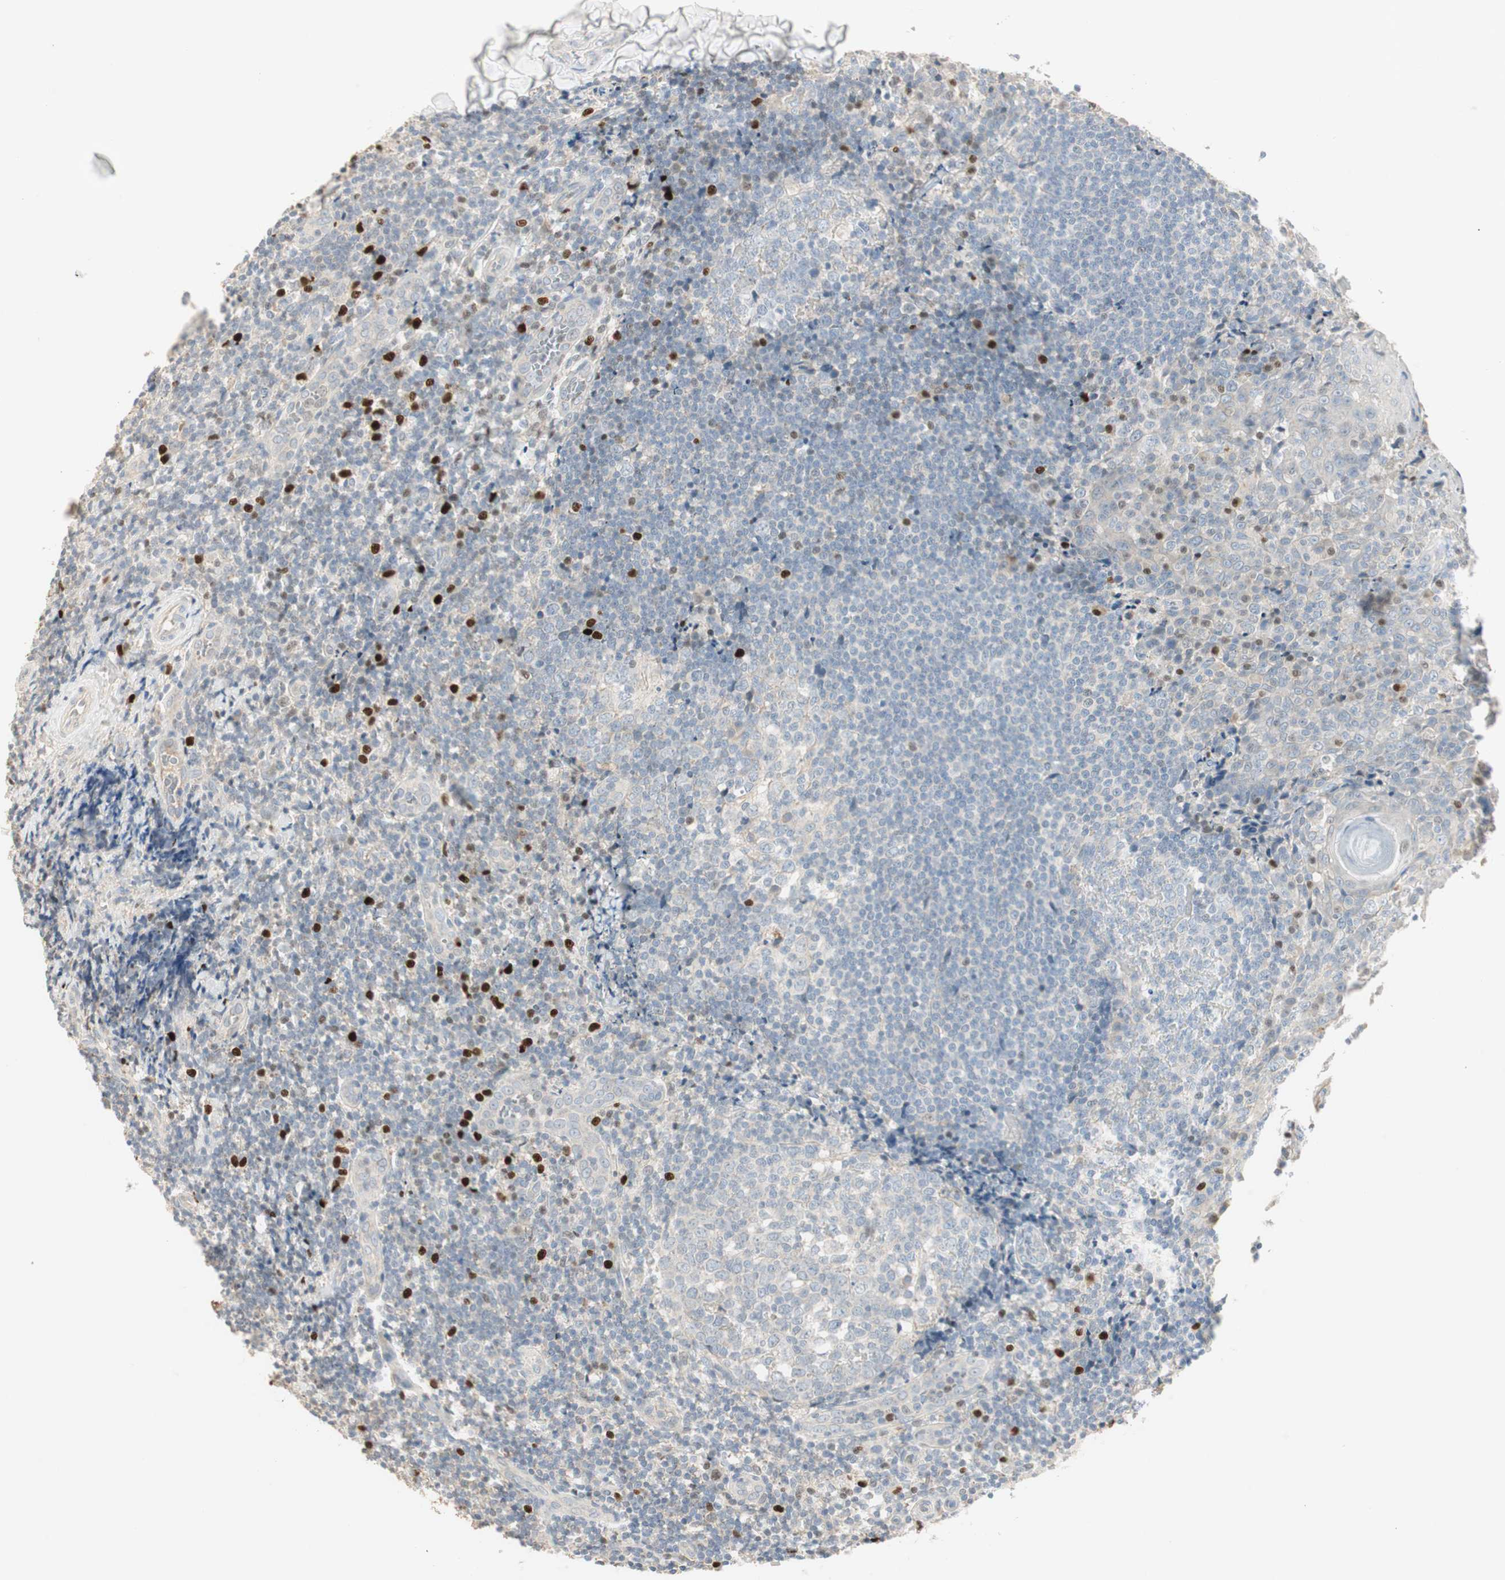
{"staining": {"intensity": "negative", "quantity": "none", "location": "none"}, "tissue": "tonsil", "cell_type": "Germinal center cells", "image_type": "normal", "snomed": [{"axis": "morphology", "description": "Normal tissue, NOS"}, {"axis": "topography", "description": "Tonsil"}], "caption": "This histopathology image is of benign tonsil stained with IHC to label a protein in brown with the nuclei are counter-stained blue. There is no expression in germinal center cells. Nuclei are stained in blue.", "gene": "RUNX2", "patient": {"sex": "male", "age": 31}}